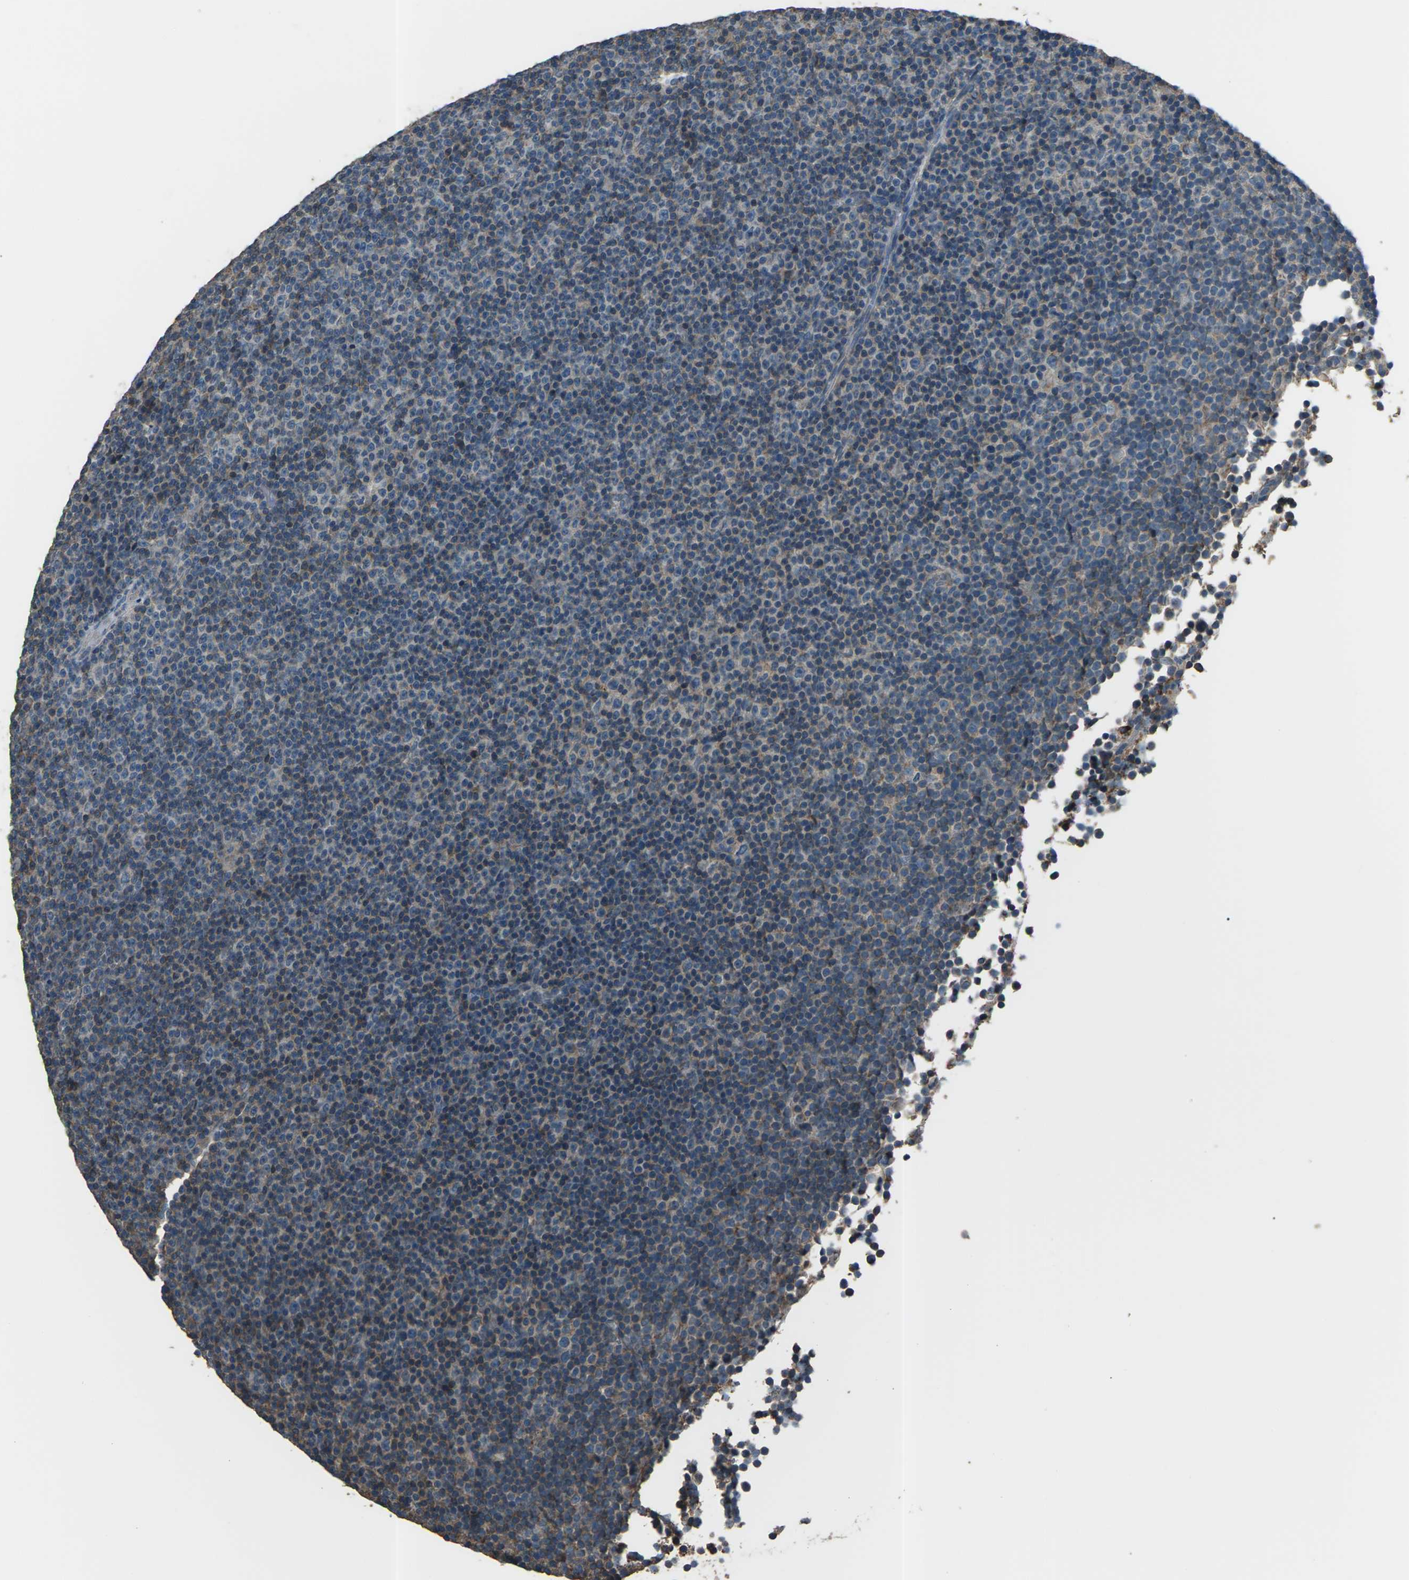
{"staining": {"intensity": "weak", "quantity": "25%-75%", "location": "cytoplasmic/membranous"}, "tissue": "lymphoma", "cell_type": "Tumor cells", "image_type": "cancer", "snomed": [{"axis": "morphology", "description": "Malignant lymphoma, non-Hodgkin's type, Low grade"}, {"axis": "topography", "description": "Lymph node"}], "caption": "This is an image of immunohistochemistry (IHC) staining of lymphoma, which shows weak expression in the cytoplasmic/membranous of tumor cells.", "gene": "CMTM4", "patient": {"sex": "female", "age": 67}}